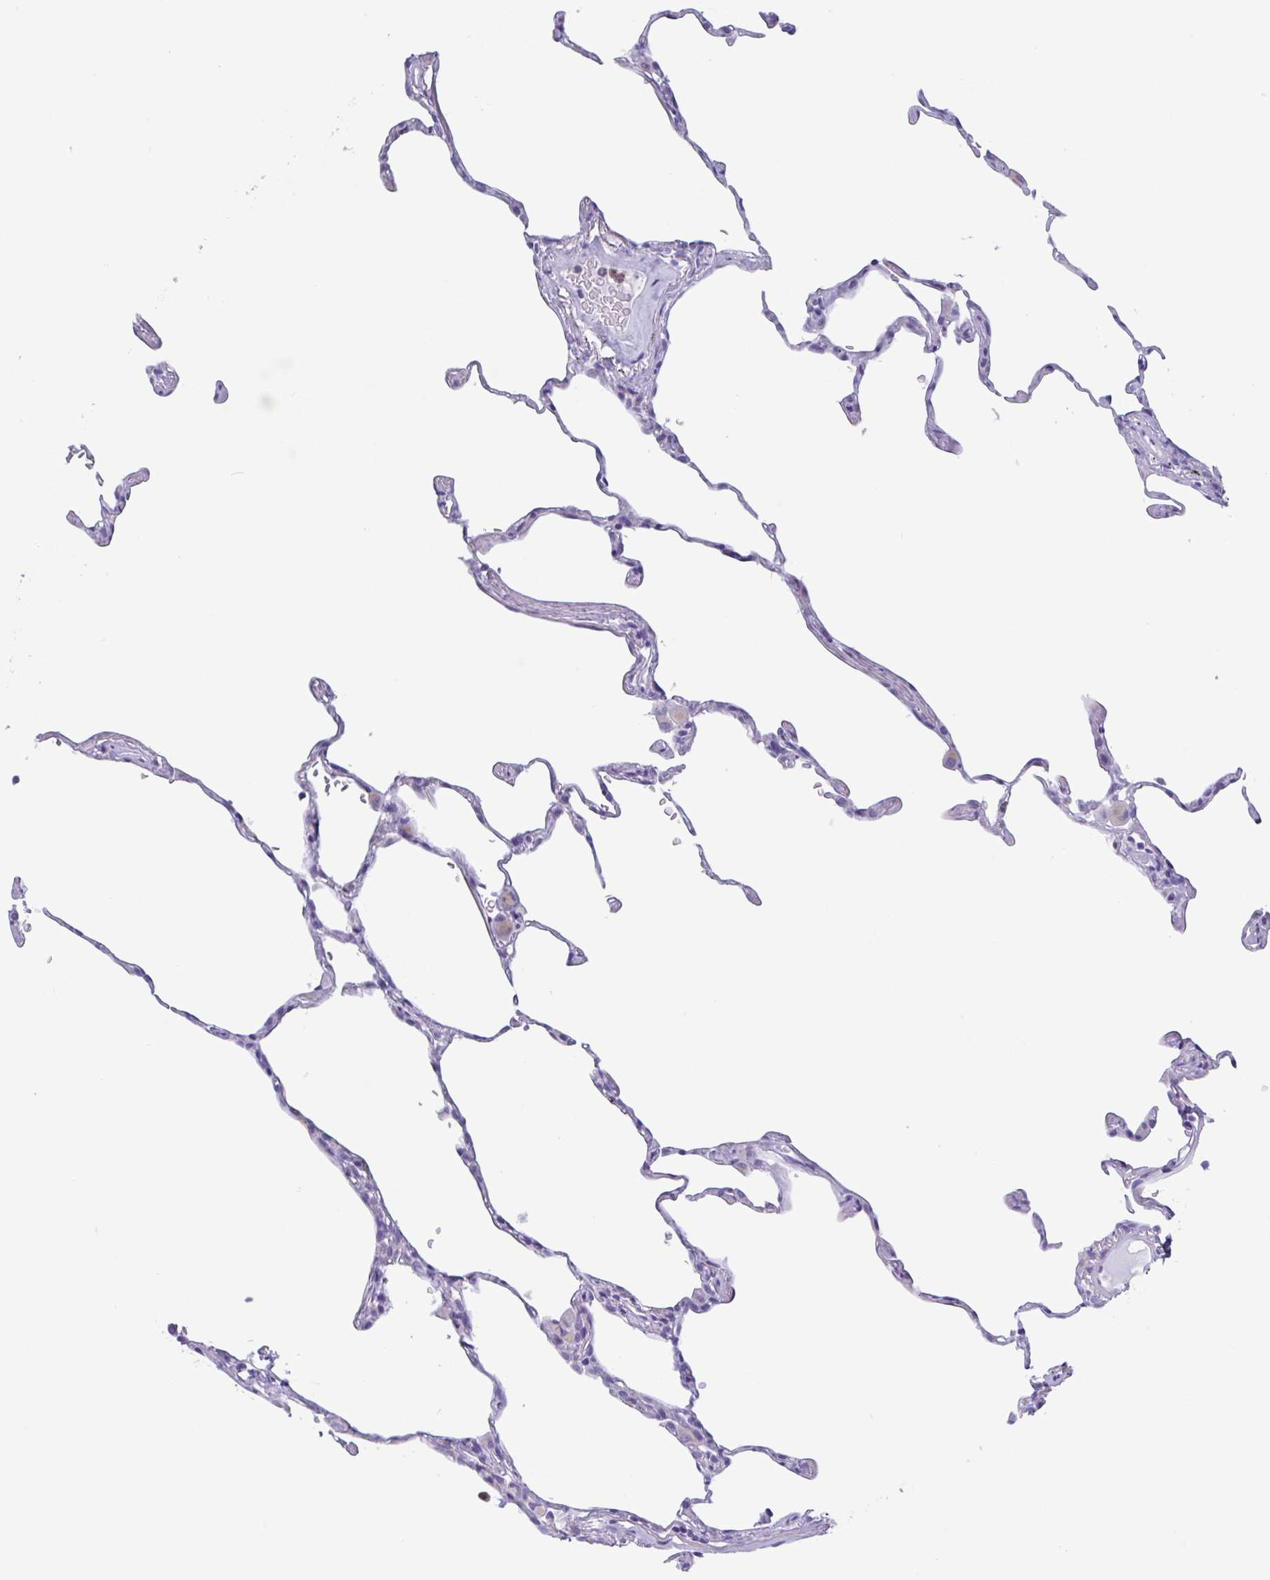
{"staining": {"intensity": "negative", "quantity": "none", "location": "none"}, "tissue": "lung", "cell_type": "Alveolar cells", "image_type": "normal", "snomed": [{"axis": "morphology", "description": "Normal tissue, NOS"}, {"axis": "topography", "description": "Lung"}], "caption": "A high-resolution image shows immunohistochemistry (IHC) staining of normal lung, which shows no significant staining in alveolar cells.", "gene": "DTWD2", "patient": {"sex": "female", "age": 57}}